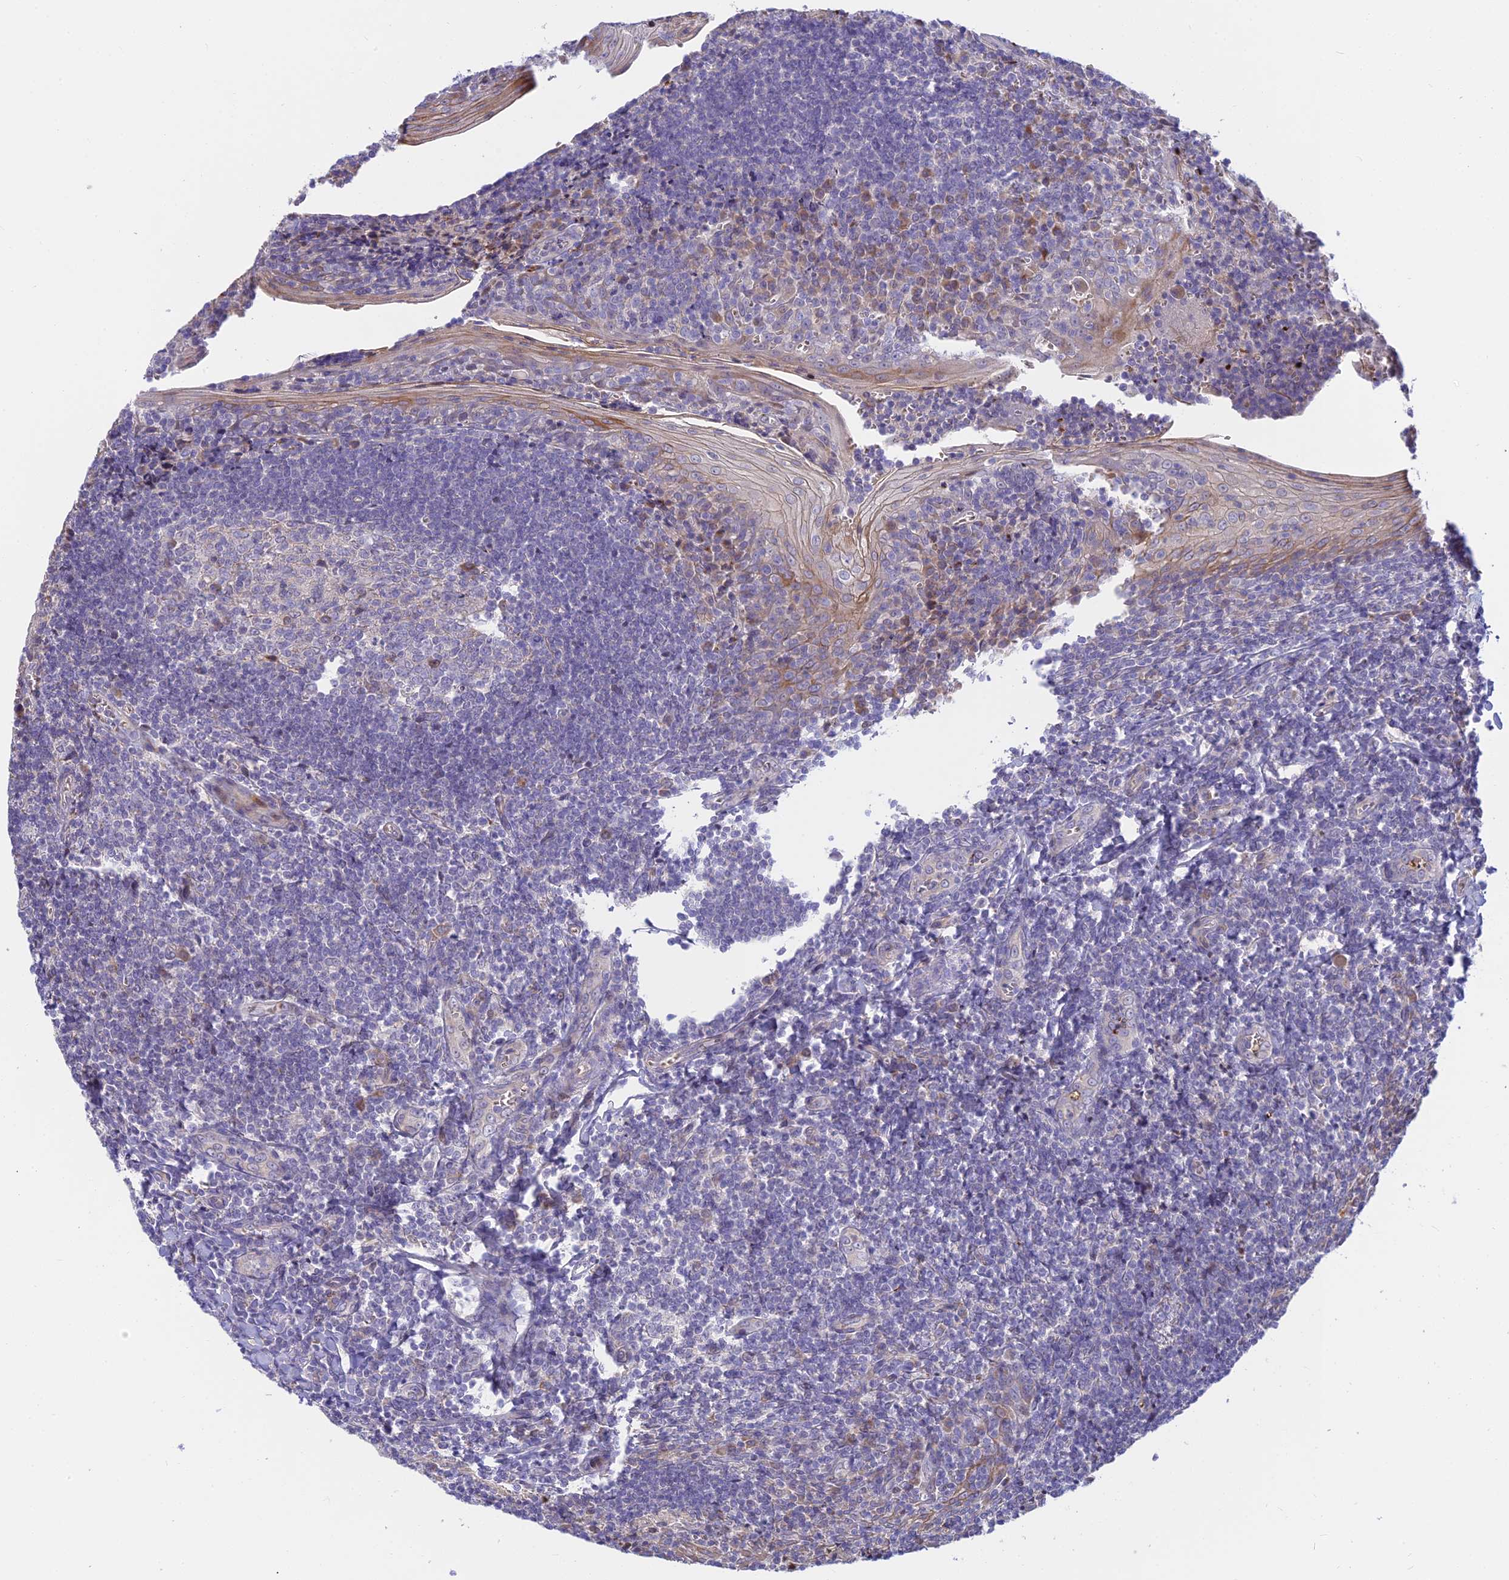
{"staining": {"intensity": "weak", "quantity": "<25%", "location": "cytoplasmic/membranous"}, "tissue": "tonsil", "cell_type": "Germinal center cells", "image_type": "normal", "snomed": [{"axis": "morphology", "description": "Normal tissue, NOS"}, {"axis": "topography", "description": "Tonsil"}], "caption": "Human tonsil stained for a protein using immunohistochemistry reveals no expression in germinal center cells.", "gene": "UFSP2", "patient": {"sex": "male", "age": 27}}